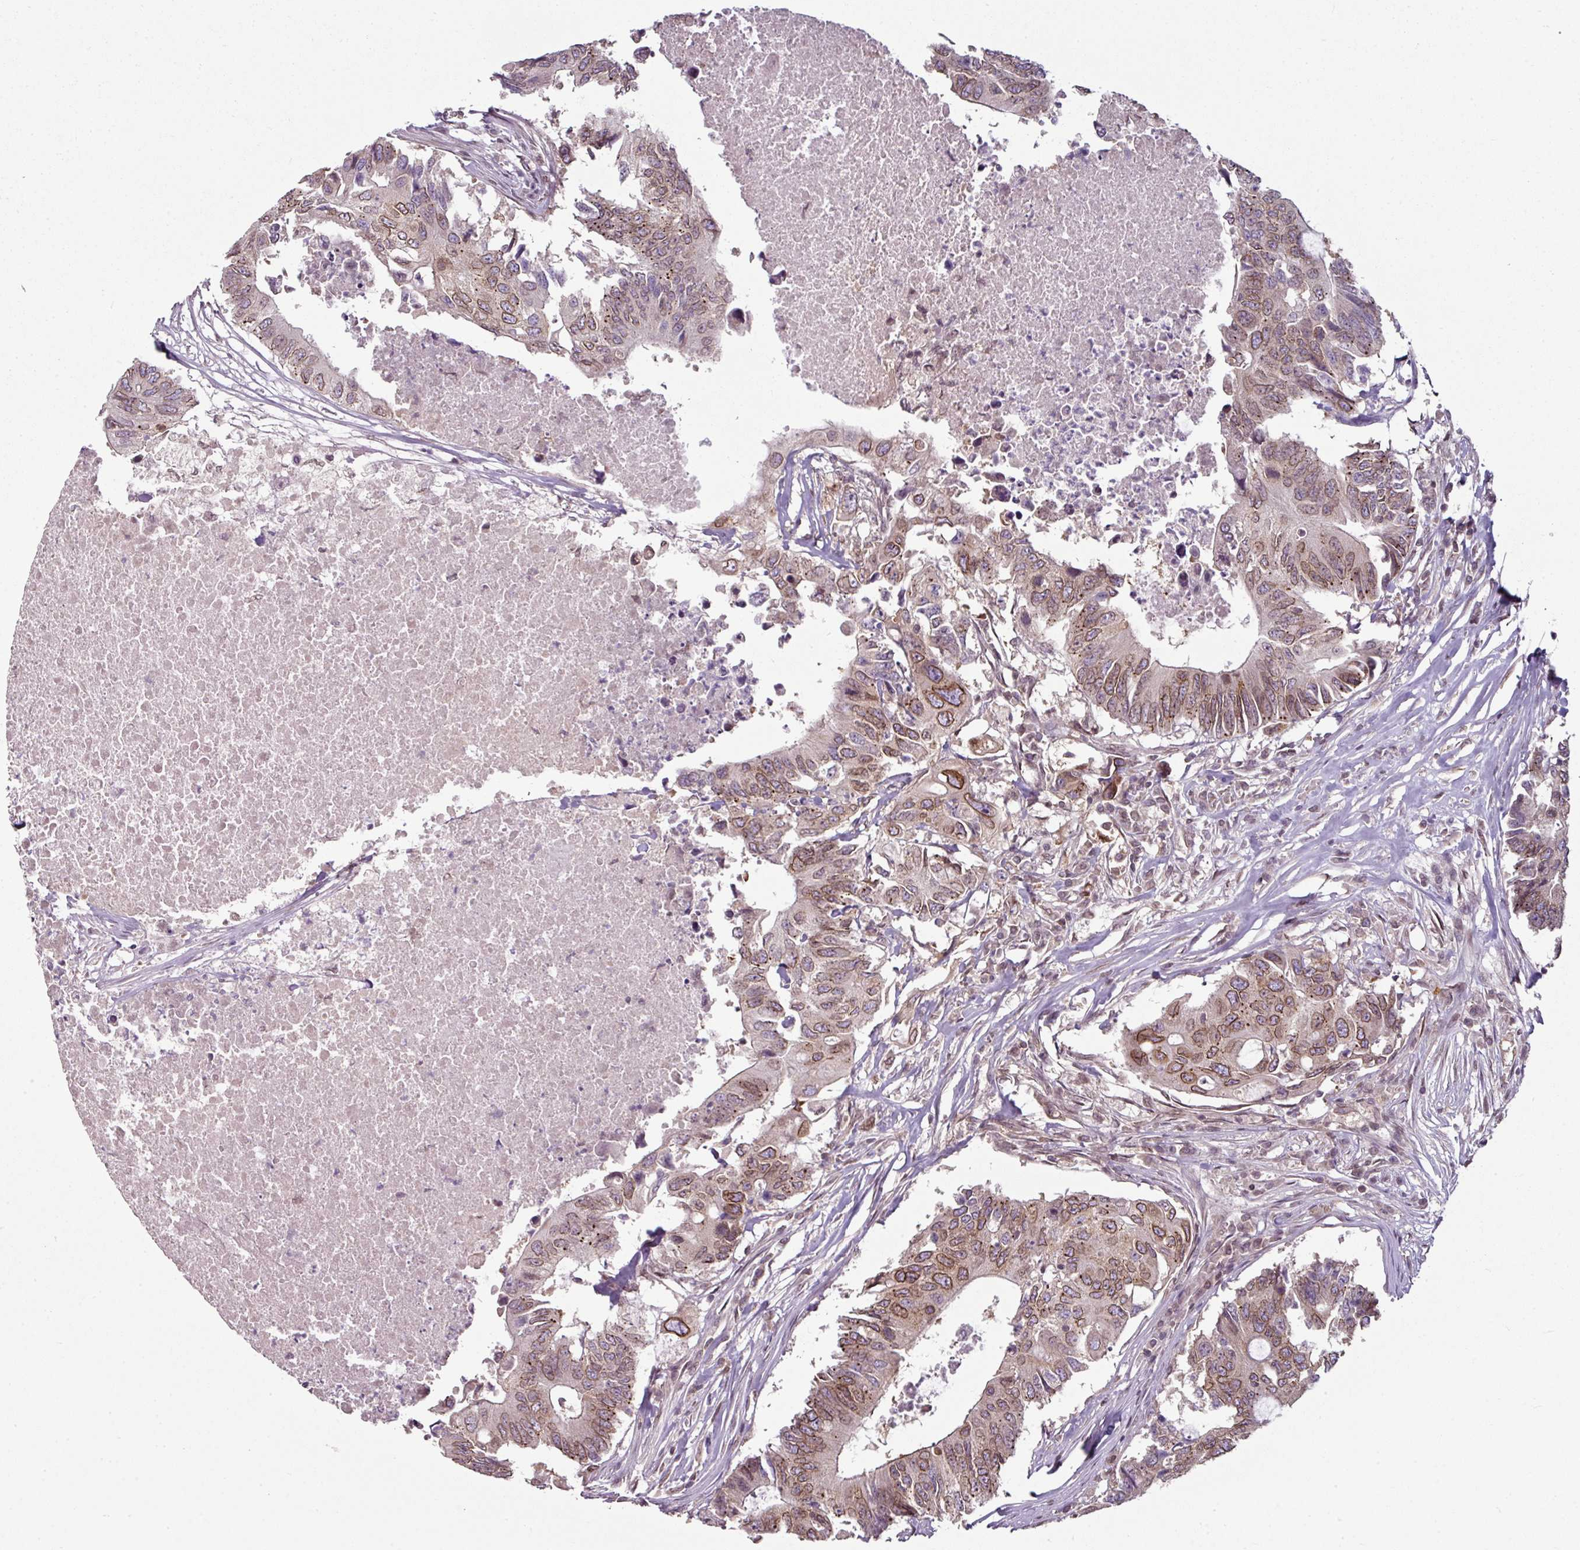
{"staining": {"intensity": "moderate", "quantity": ">75%", "location": "cytoplasmic/membranous,nuclear"}, "tissue": "colorectal cancer", "cell_type": "Tumor cells", "image_type": "cancer", "snomed": [{"axis": "morphology", "description": "Adenocarcinoma, NOS"}, {"axis": "topography", "description": "Colon"}], "caption": "Moderate cytoplasmic/membranous and nuclear positivity is present in about >75% of tumor cells in colorectal adenocarcinoma.", "gene": "RANGAP1", "patient": {"sex": "male", "age": 71}}